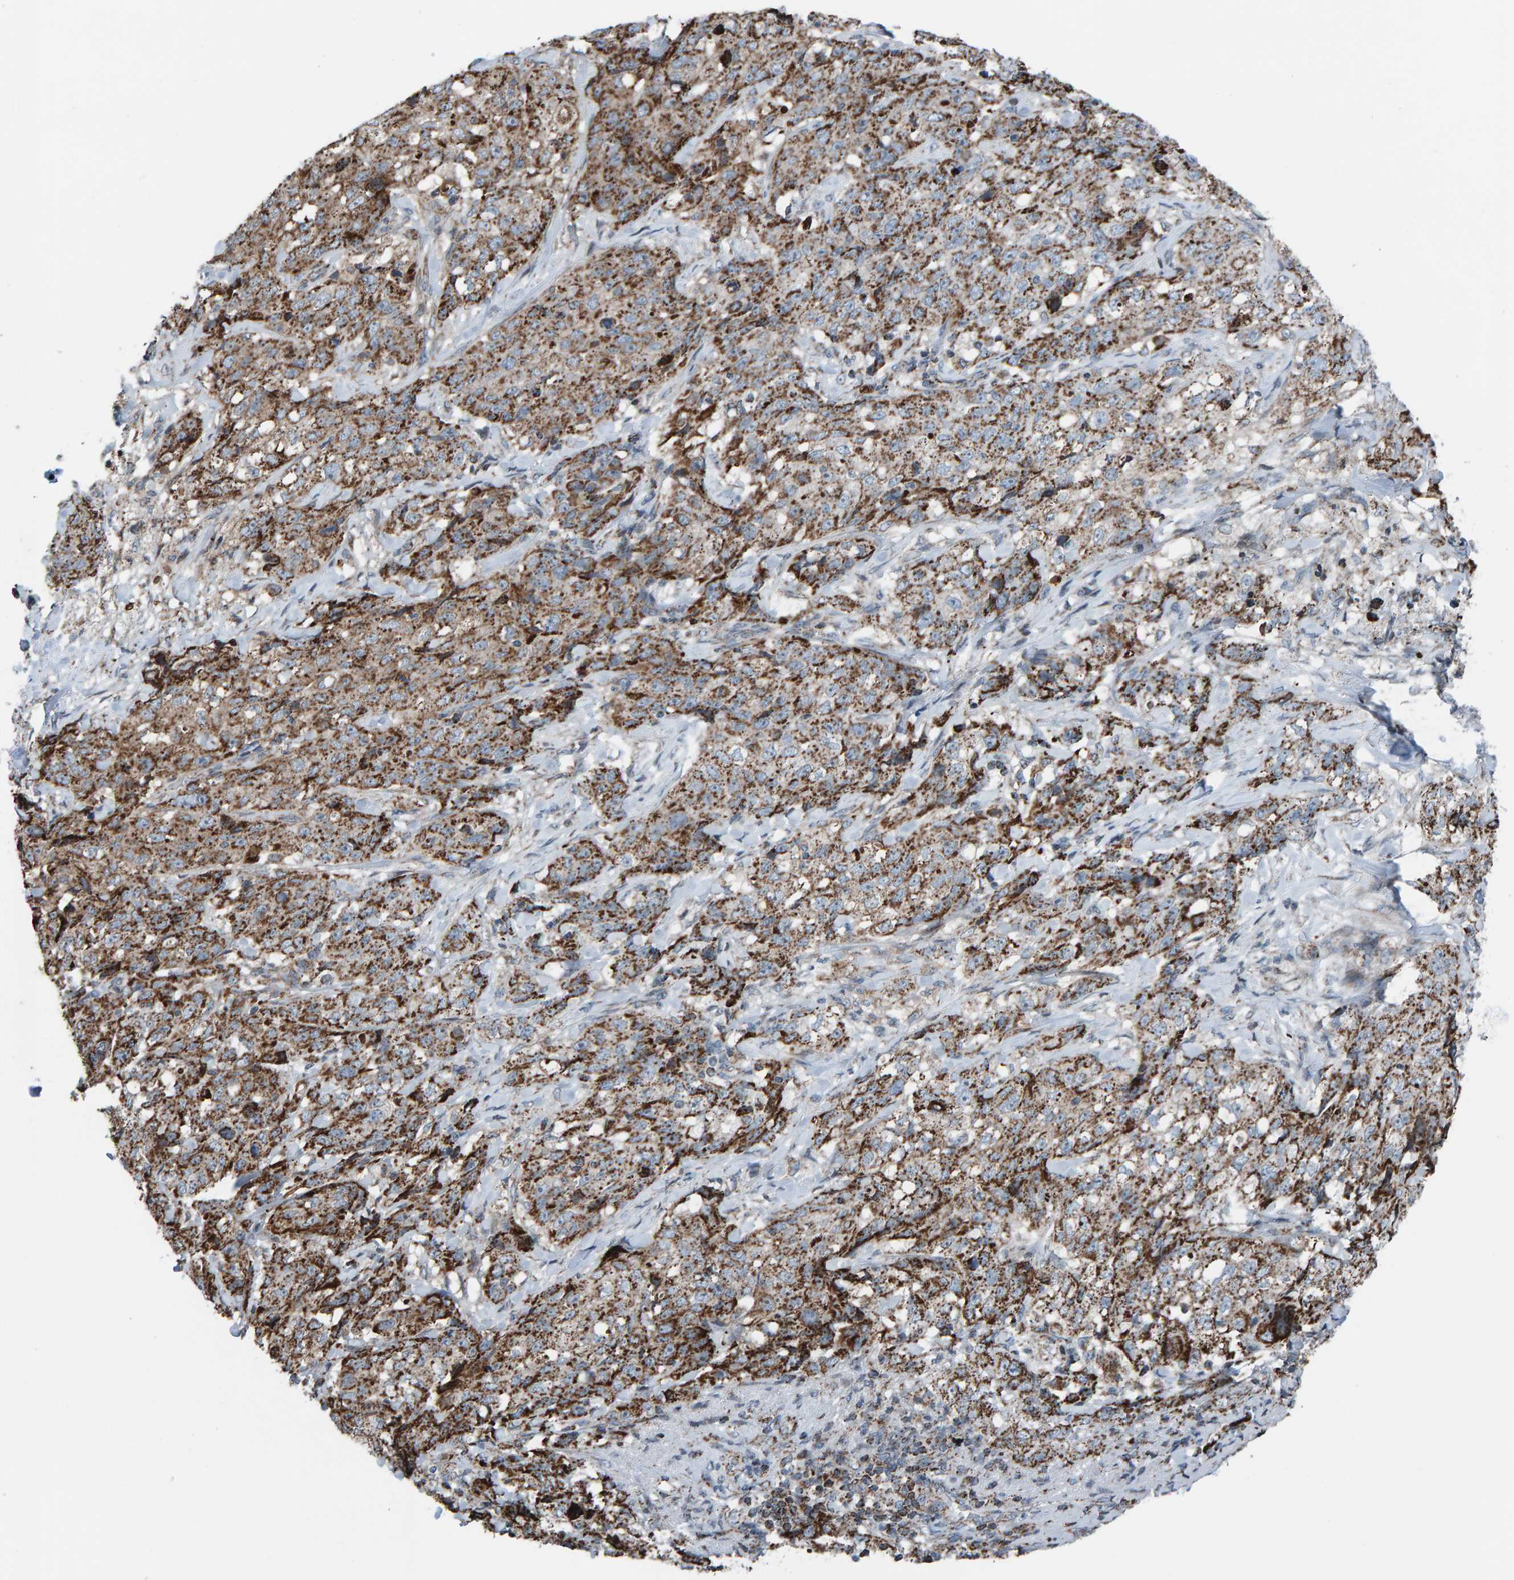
{"staining": {"intensity": "strong", "quantity": "25%-75%", "location": "cytoplasmic/membranous"}, "tissue": "stomach cancer", "cell_type": "Tumor cells", "image_type": "cancer", "snomed": [{"axis": "morphology", "description": "Adenocarcinoma, NOS"}, {"axis": "topography", "description": "Stomach"}], "caption": "Strong cytoplasmic/membranous protein expression is identified in about 25%-75% of tumor cells in adenocarcinoma (stomach).", "gene": "ZNF48", "patient": {"sex": "male", "age": 48}}